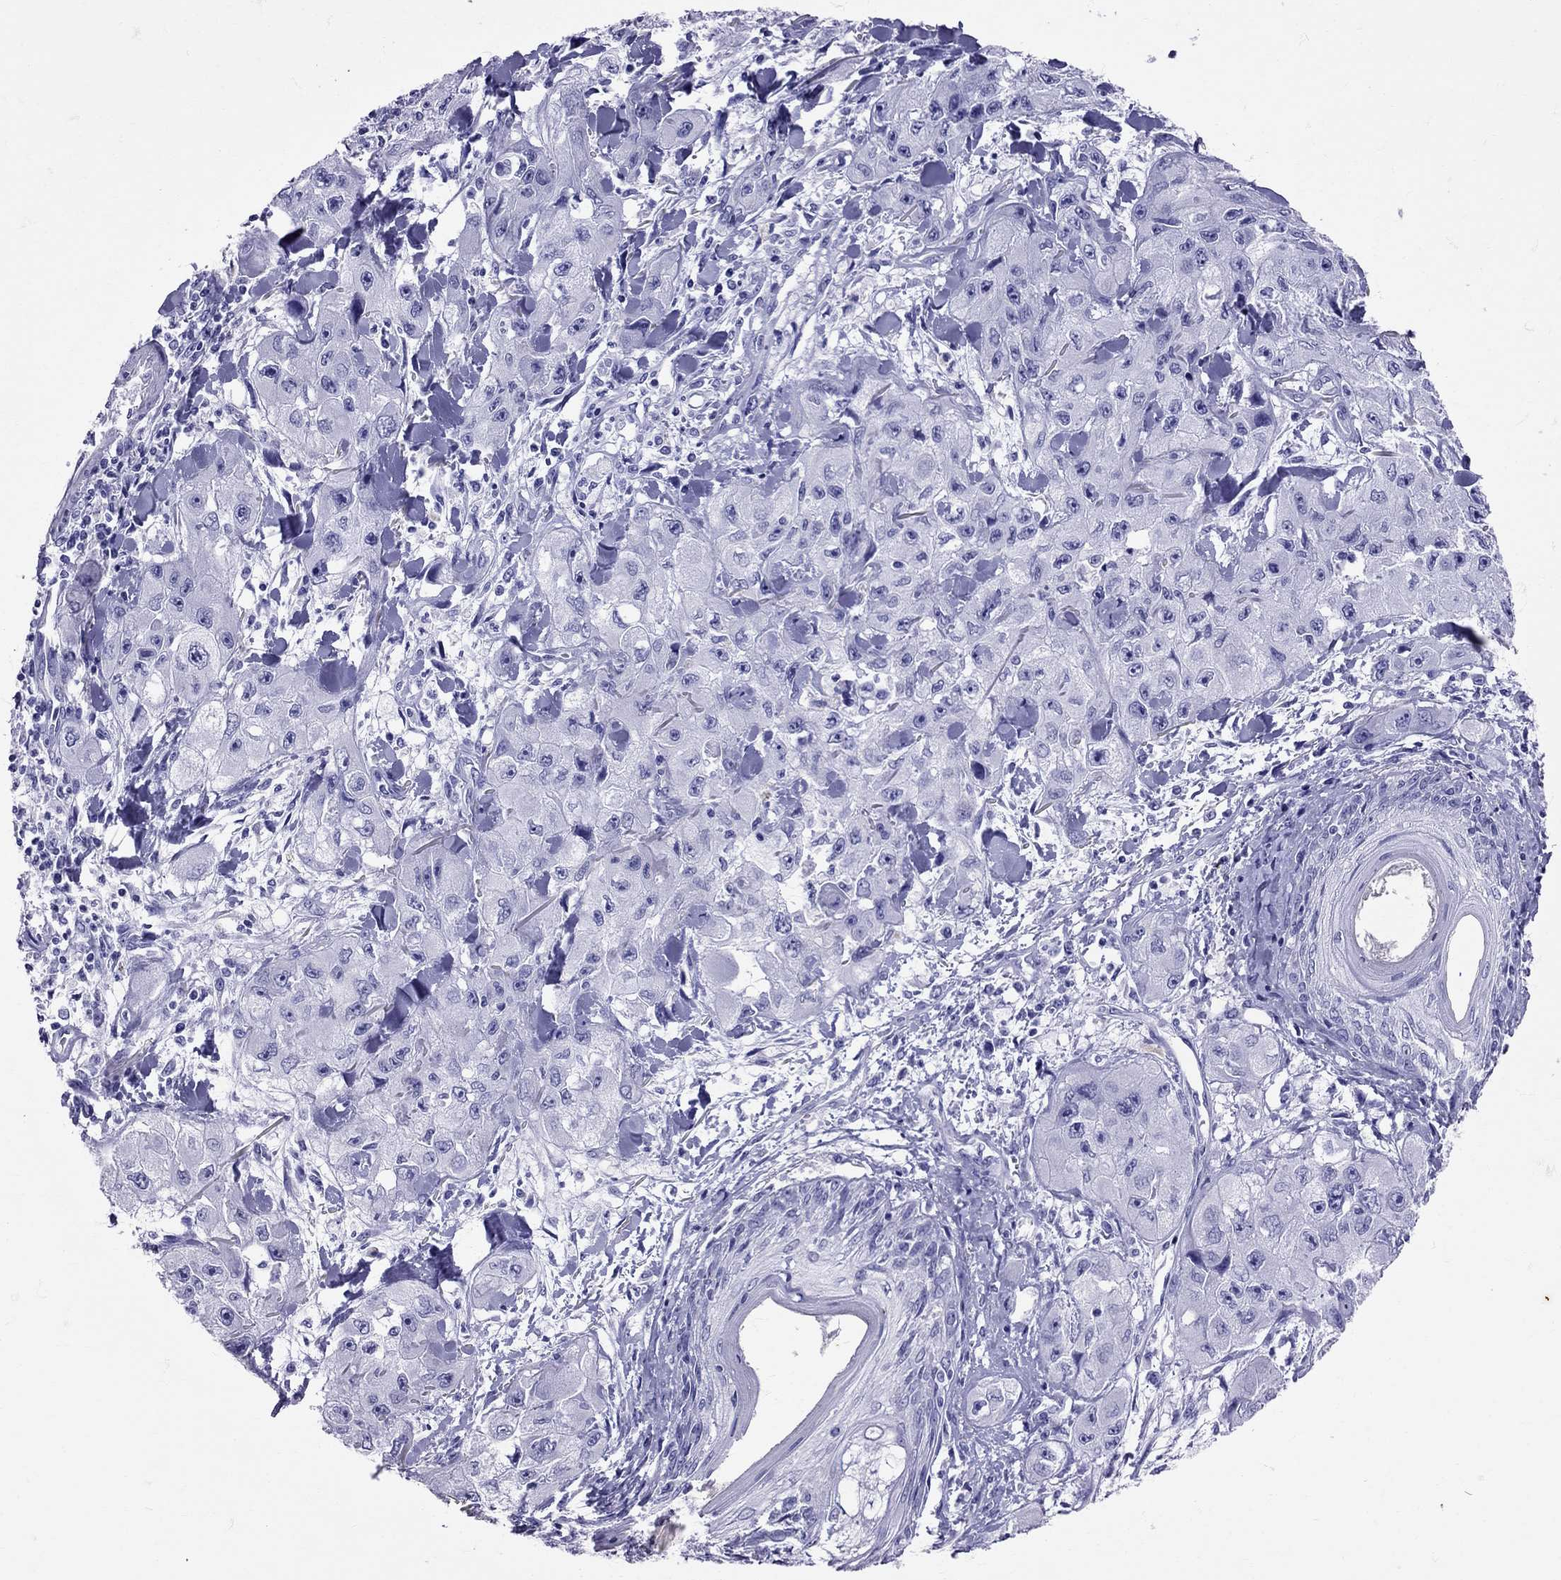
{"staining": {"intensity": "negative", "quantity": "none", "location": "none"}, "tissue": "skin cancer", "cell_type": "Tumor cells", "image_type": "cancer", "snomed": [{"axis": "morphology", "description": "Squamous cell carcinoma, NOS"}, {"axis": "topography", "description": "Skin"}, {"axis": "topography", "description": "Subcutis"}], "caption": "Immunohistochemistry histopathology image of human squamous cell carcinoma (skin) stained for a protein (brown), which exhibits no staining in tumor cells.", "gene": "AVP", "patient": {"sex": "male", "age": 73}}